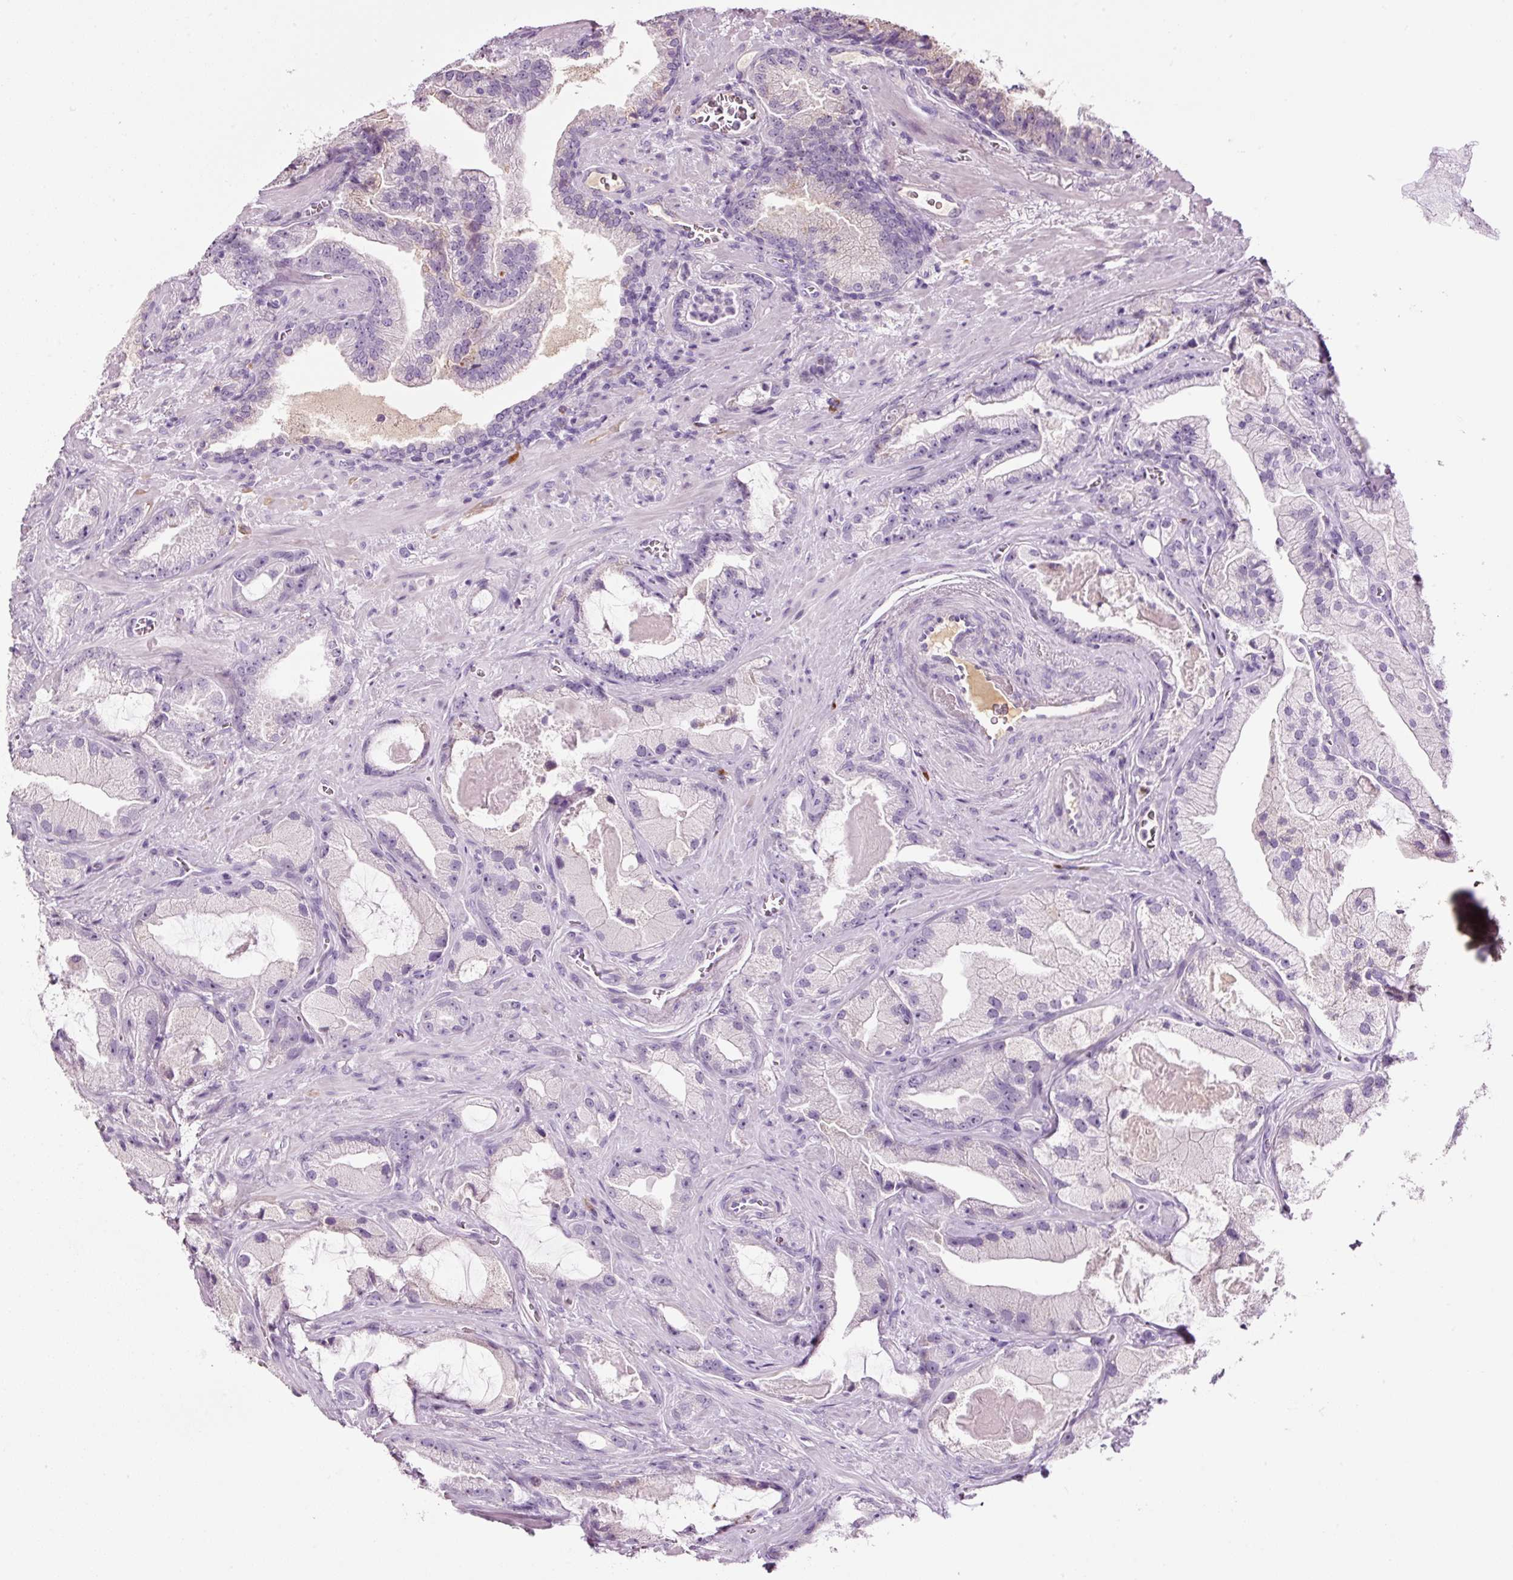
{"staining": {"intensity": "negative", "quantity": "none", "location": "none"}, "tissue": "prostate cancer", "cell_type": "Tumor cells", "image_type": "cancer", "snomed": [{"axis": "morphology", "description": "Adenocarcinoma, High grade"}, {"axis": "topography", "description": "Prostate"}], "caption": "High magnification brightfield microscopy of prostate high-grade adenocarcinoma stained with DAB (3,3'-diaminobenzidine) (brown) and counterstained with hematoxylin (blue): tumor cells show no significant positivity.", "gene": "KLF1", "patient": {"sex": "male", "age": 68}}